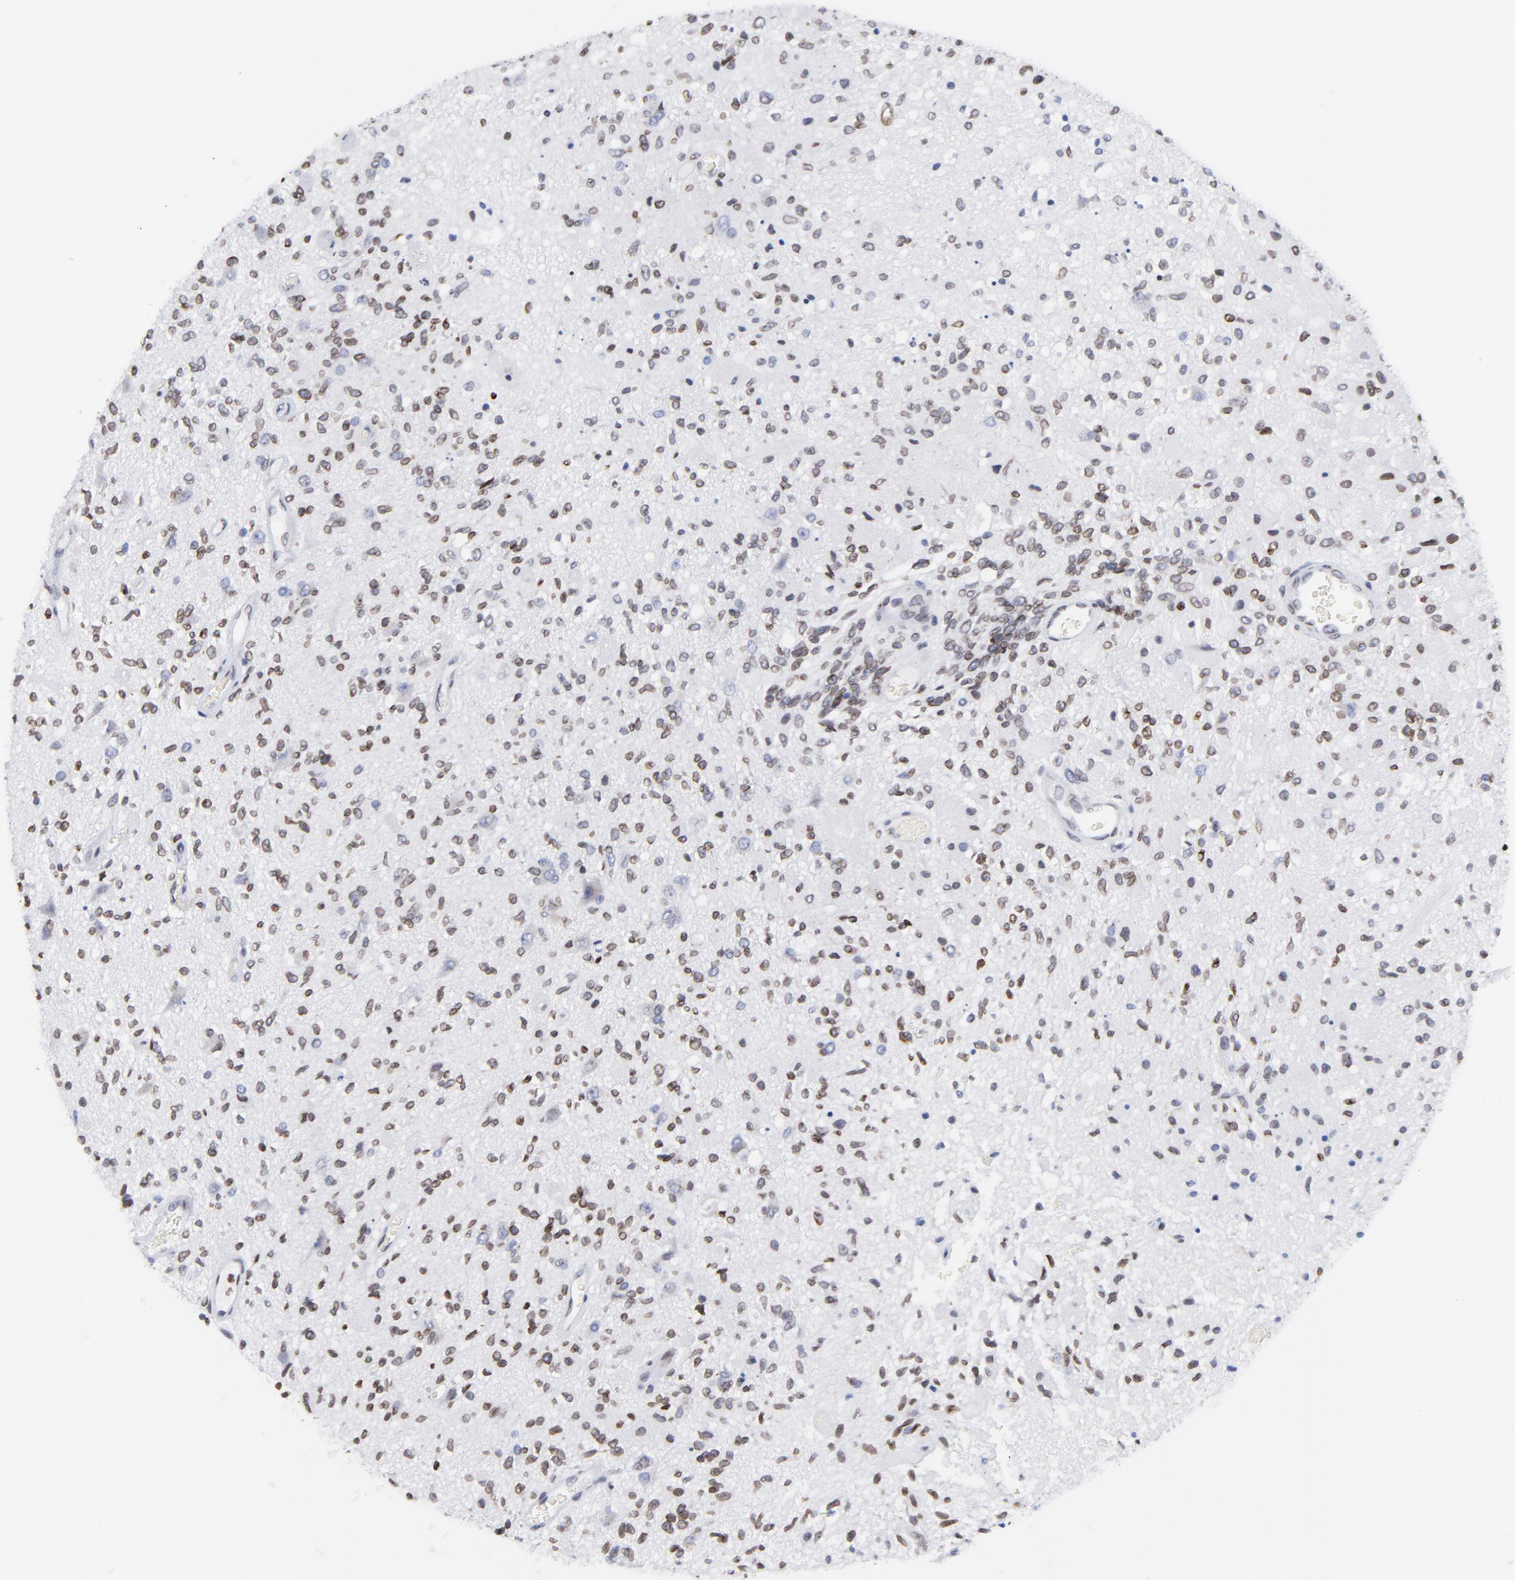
{"staining": {"intensity": "weak", "quantity": "25%-75%", "location": "cytoplasmic/membranous,nuclear"}, "tissue": "glioma", "cell_type": "Tumor cells", "image_type": "cancer", "snomed": [{"axis": "morphology", "description": "Normal tissue, NOS"}, {"axis": "morphology", "description": "Glioma, malignant, High grade"}, {"axis": "topography", "description": "Cerebral cortex"}], "caption": "Immunohistochemistry (IHC) of high-grade glioma (malignant) displays low levels of weak cytoplasmic/membranous and nuclear positivity in approximately 25%-75% of tumor cells. Using DAB (brown) and hematoxylin (blue) stains, captured at high magnification using brightfield microscopy.", "gene": "THAP7", "patient": {"sex": "male", "age": 77}}